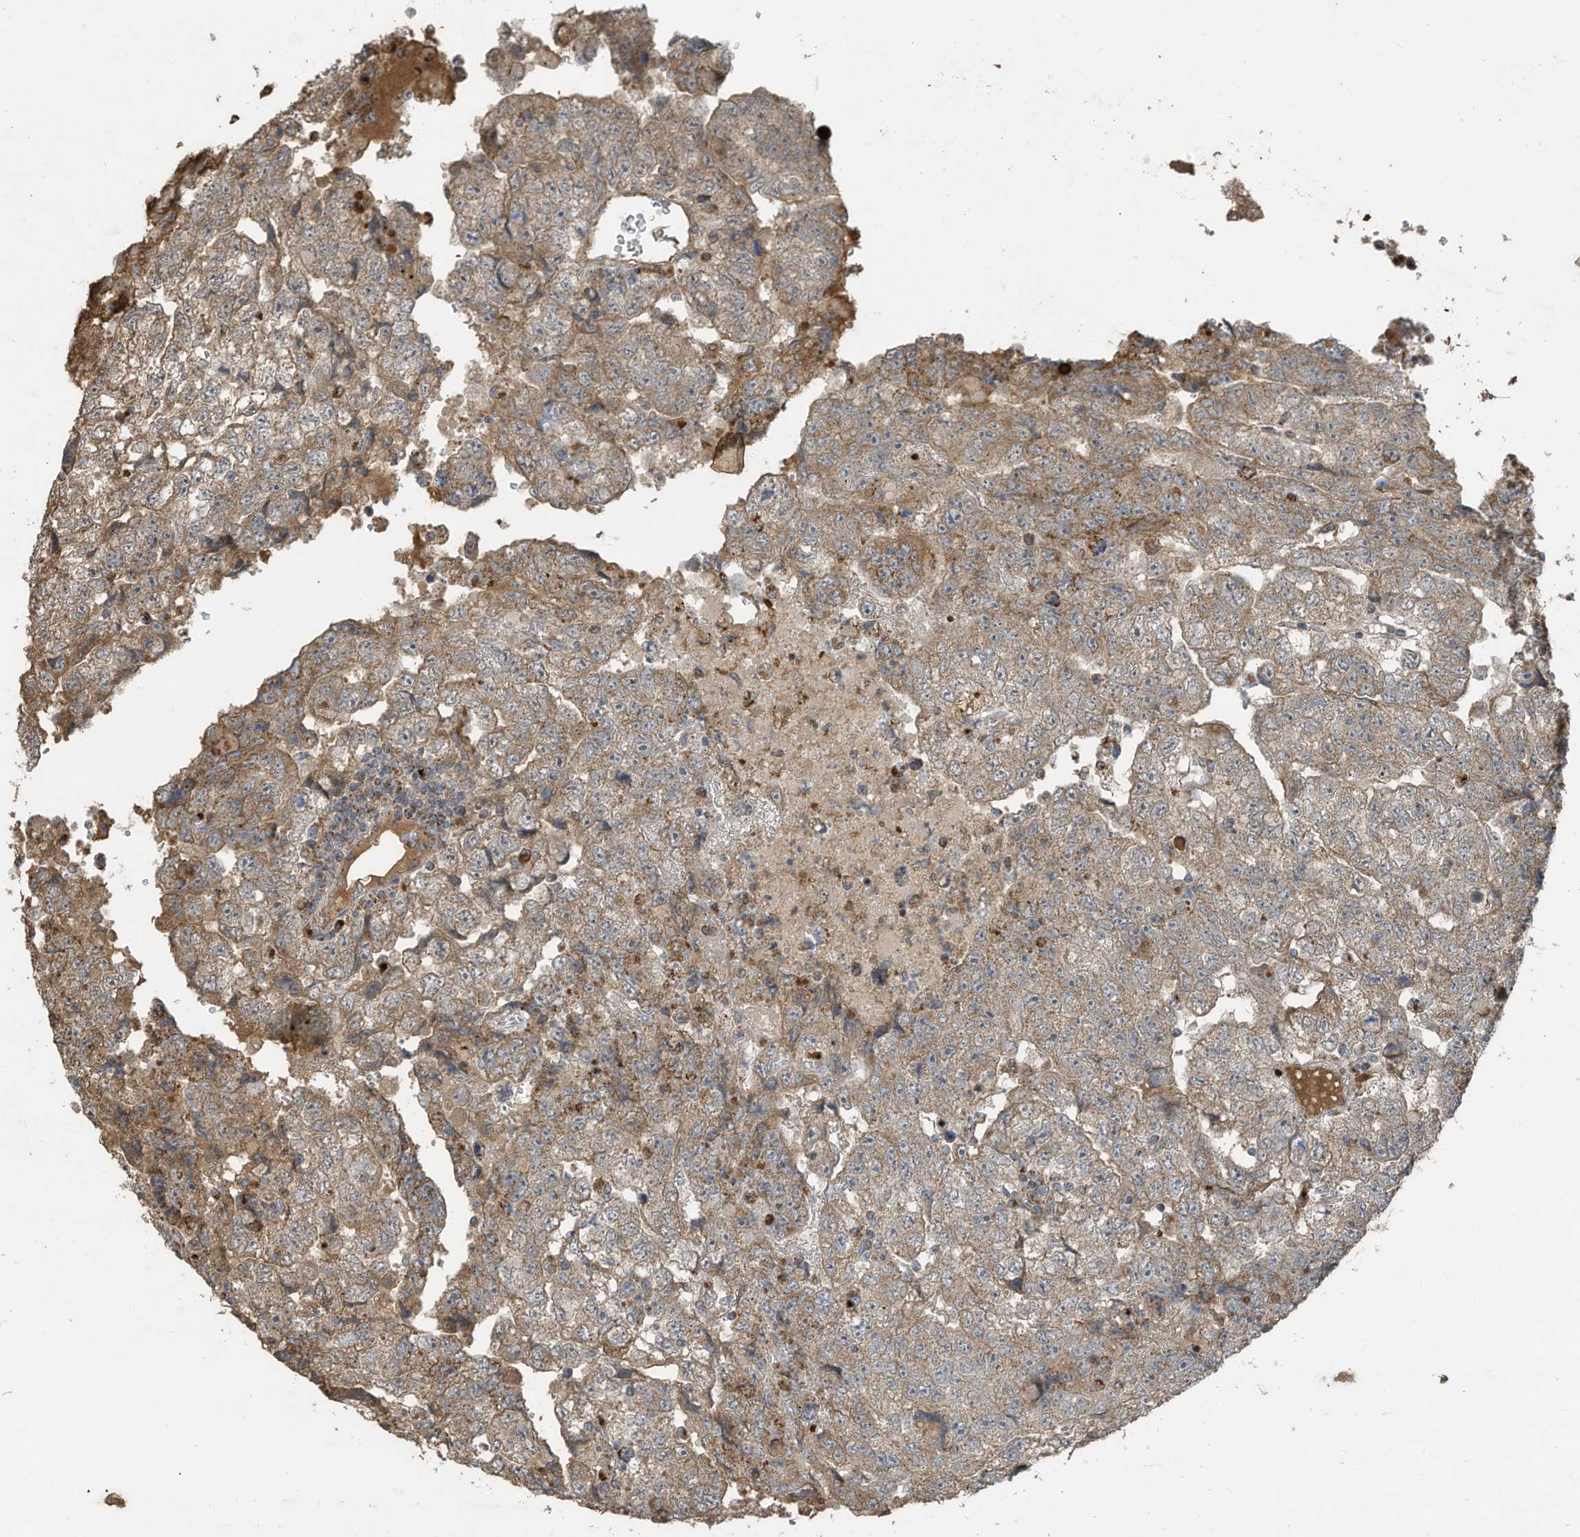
{"staining": {"intensity": "moderate", "quantity": ">75%", "location": "cytoplasmic/membranous"}, "tissue": "testis cancer", "cell_type": "Tumor cells", "image_type": "cancer", "snomed": [{"axis": "morphology", "description": "Carcinoma, Embryonal, NOS"}, {"axis": "topography", "description": "Testis"}], "caption": "The image shows immunohistochemical staining of testis cancer (embryonal carcinoma). There is moderate cytoplasmic/membranous staining is appreciated in approximately >75% of tumor cells.", "gene": "C2orf74", "patient": {"sex": "male", "age": 36}}